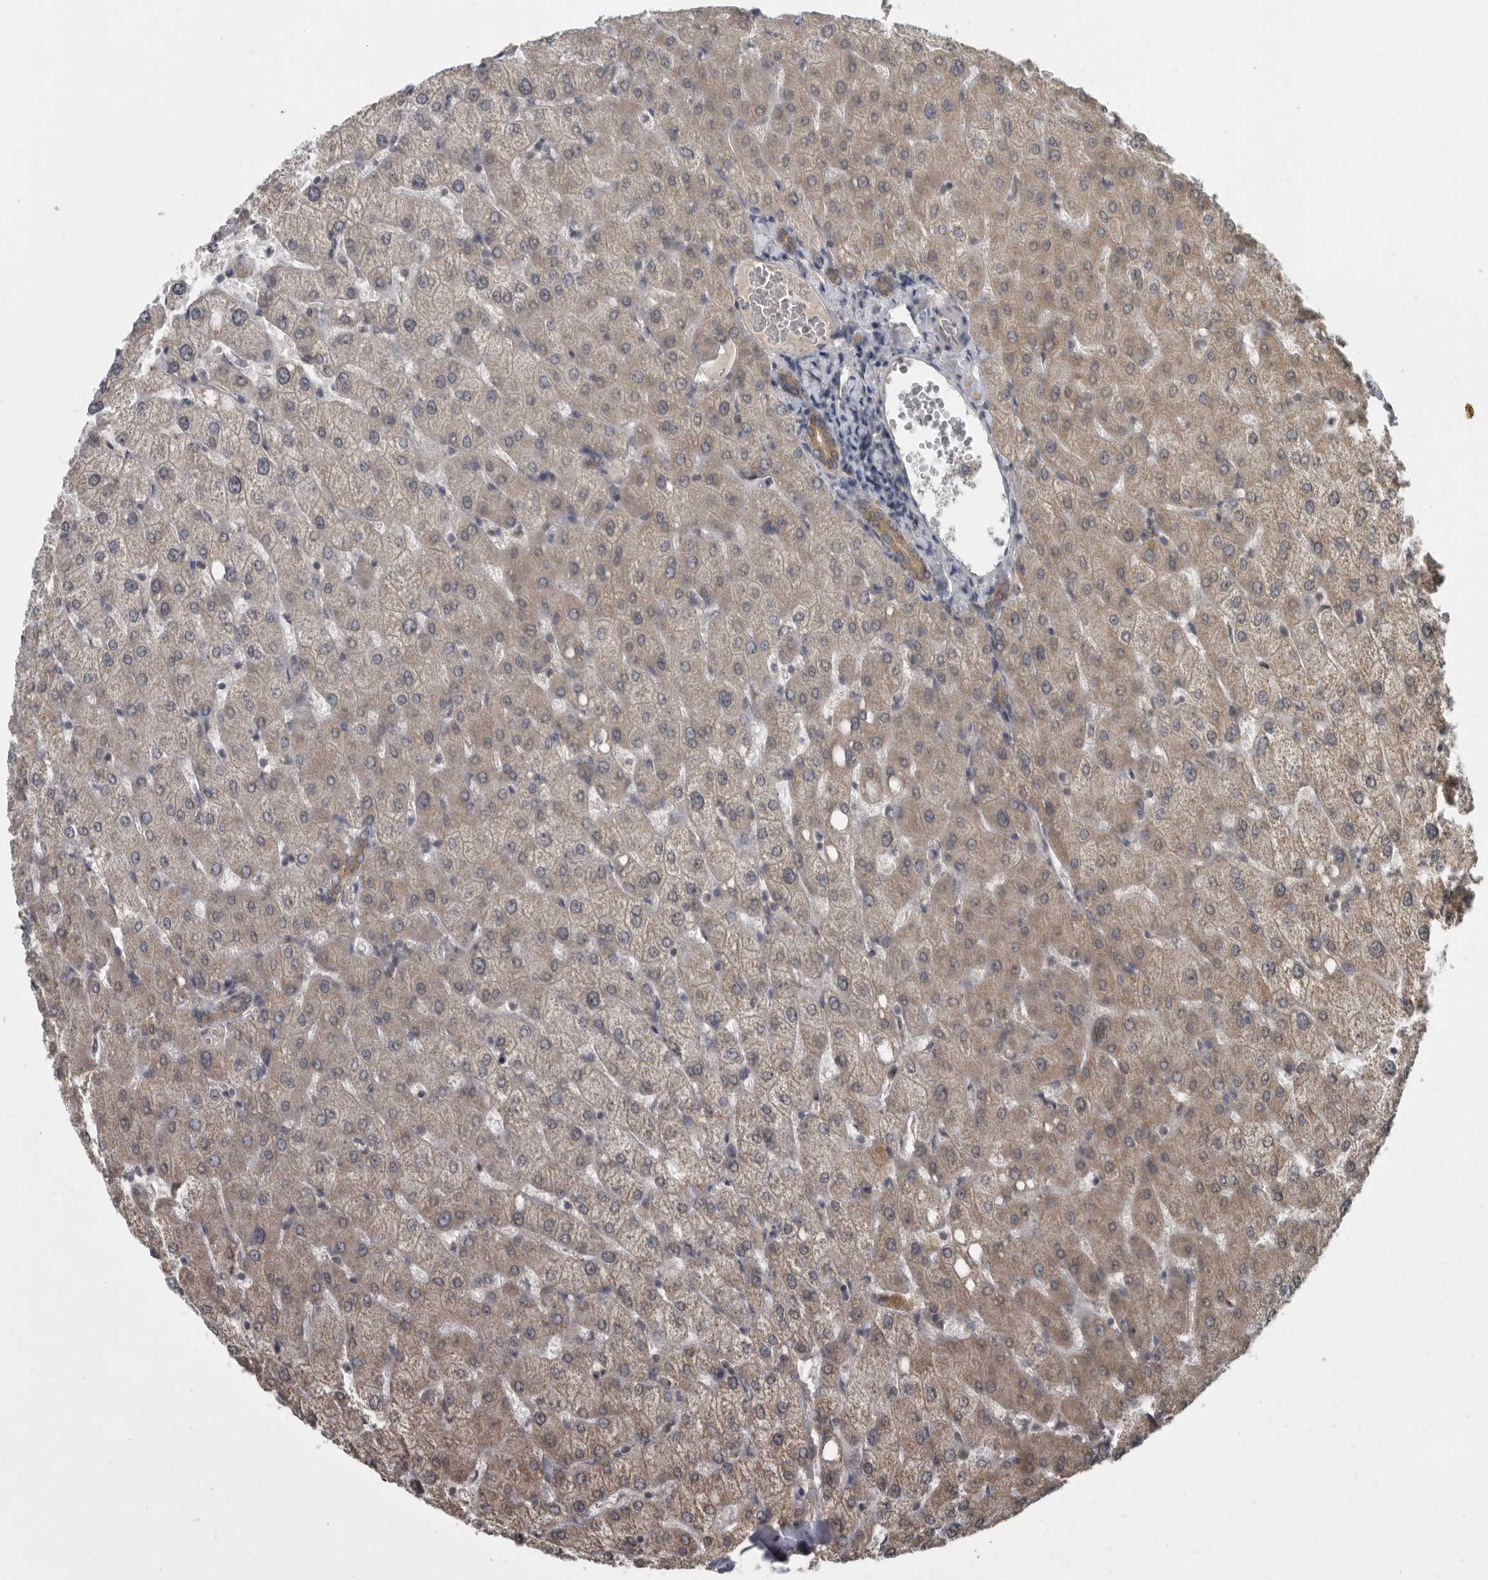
{"staining": {"intensity": "moderate", "quantity": ">75%", "location": "cytoplasmic/membranous"}, "tissue": "liver", "cell_type": "Cholangiocytes", "image_type": "normal", "snomed": [{"axis": "morphology", "description": "Normal tissue, NOS"}, {"axis": "topography", "description": "Liver"}], "caption": "Liver stained with immunohistochemistry (IHC) exhibits moderate cytoplasmic/membranous positivity in approximately >75% of cholangiocytes. The staining was performed using DAB (3,3'-diaminobenzidine), with brown indicating positive protein expression. Nuclei are stained blue with hematoxylin.", "gene": "AFAP1", "patient": {"sex": "female", "age": 54}}